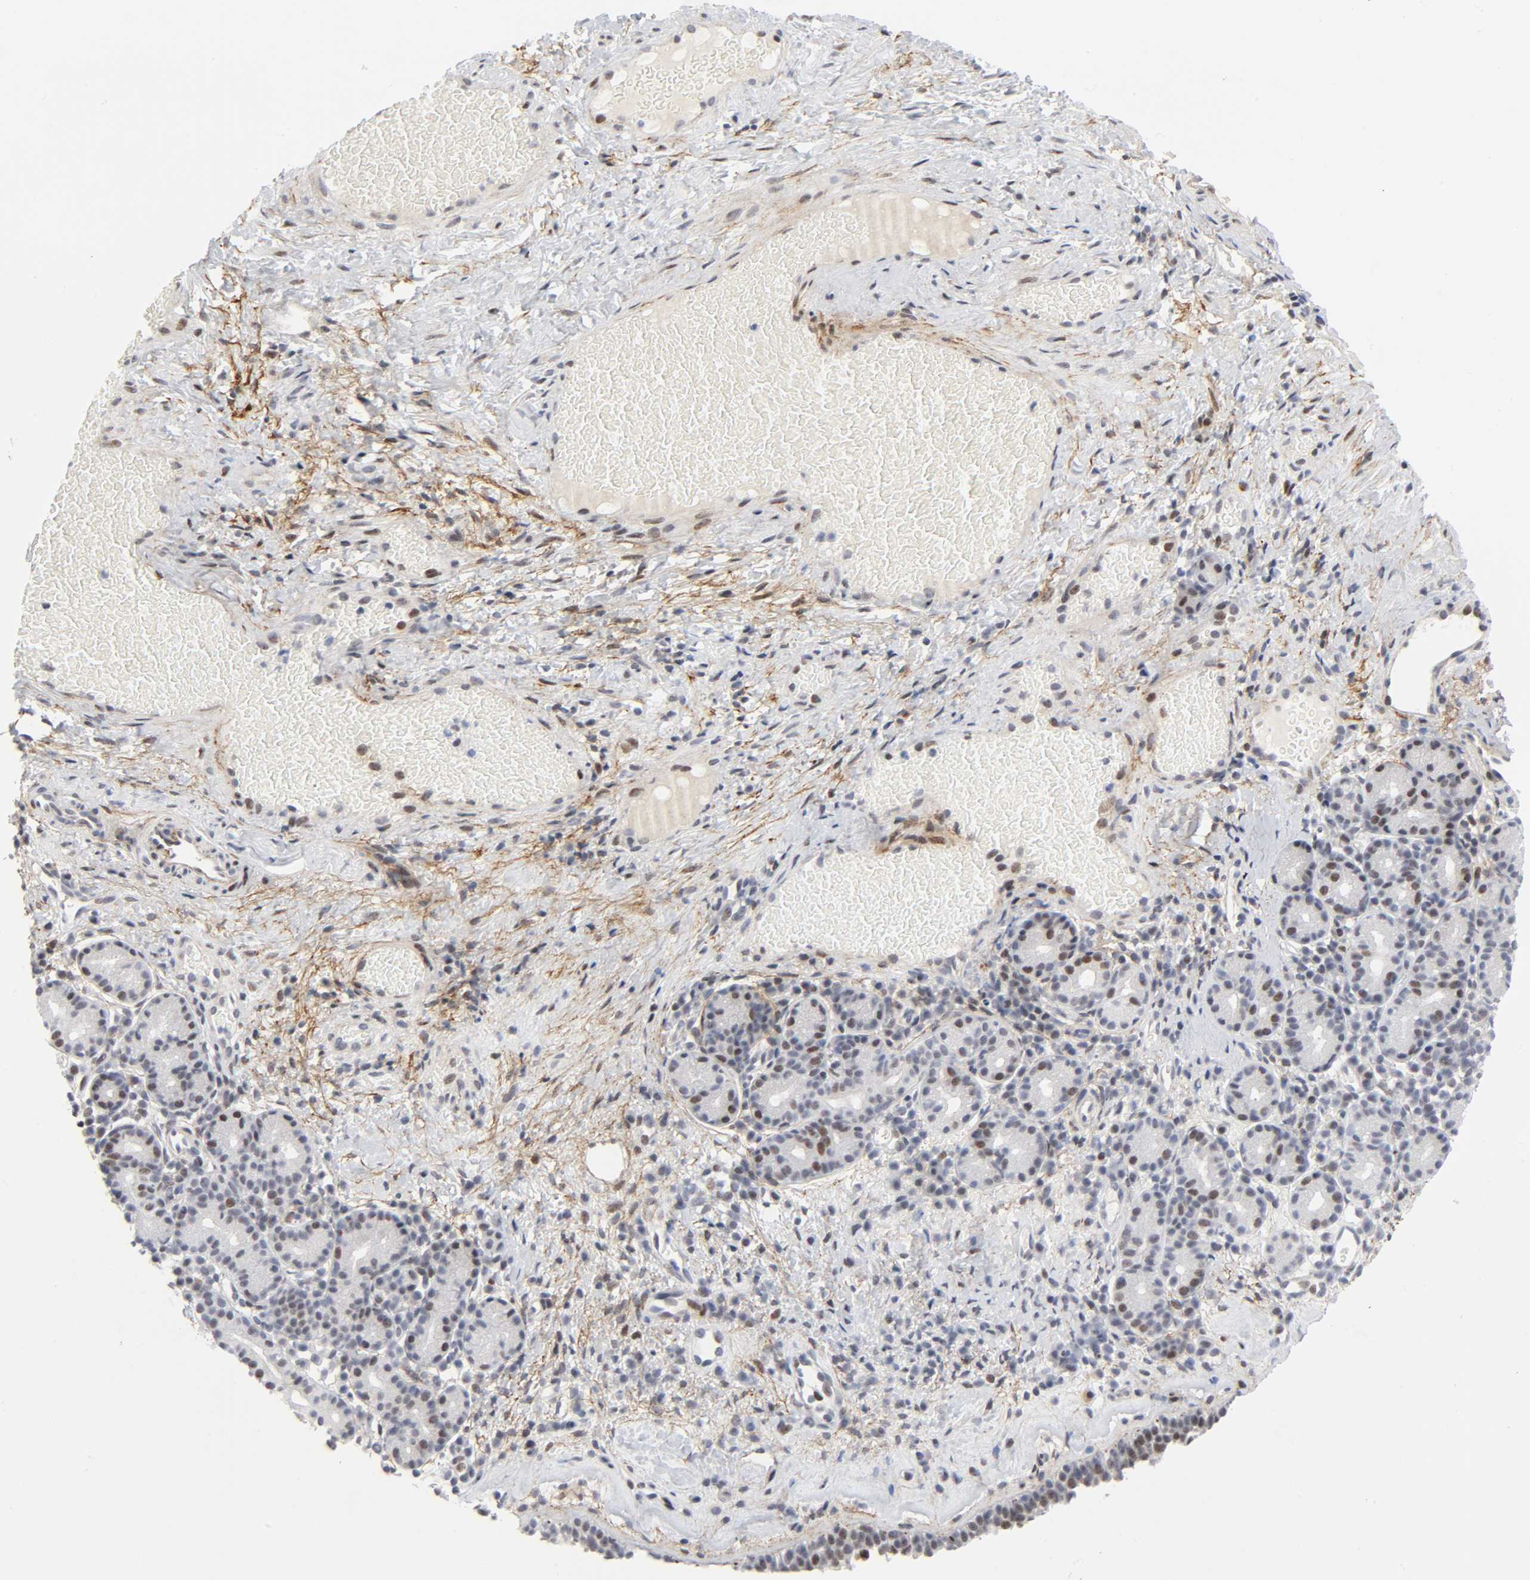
{"staining": {"intensity": "moderate", "quantity": ">75%", "location": "nuclear"}, "tissue": "nasopharynx", "cell_type": "Respiratory epithelial cells", "image_type": "normal", "snomed": [{"axis": "morphology", "description": "Normal tissue, NOS"}, {"axis": "morphology", "description": "Inflammation, NOS"}, {"axis": "topography", "description": "Nasopharynx"}], "caption": "Immunohistochemistry of benign human nasopharynx reveals medium levels of moderate nuclear staining in approximately >75% of respiratory epithelial cells. (DAB = brown stain, brightfield microscopy at high magnification).", "gene": "DIDO1", "patient": {"sex": "female", "age": 55}}